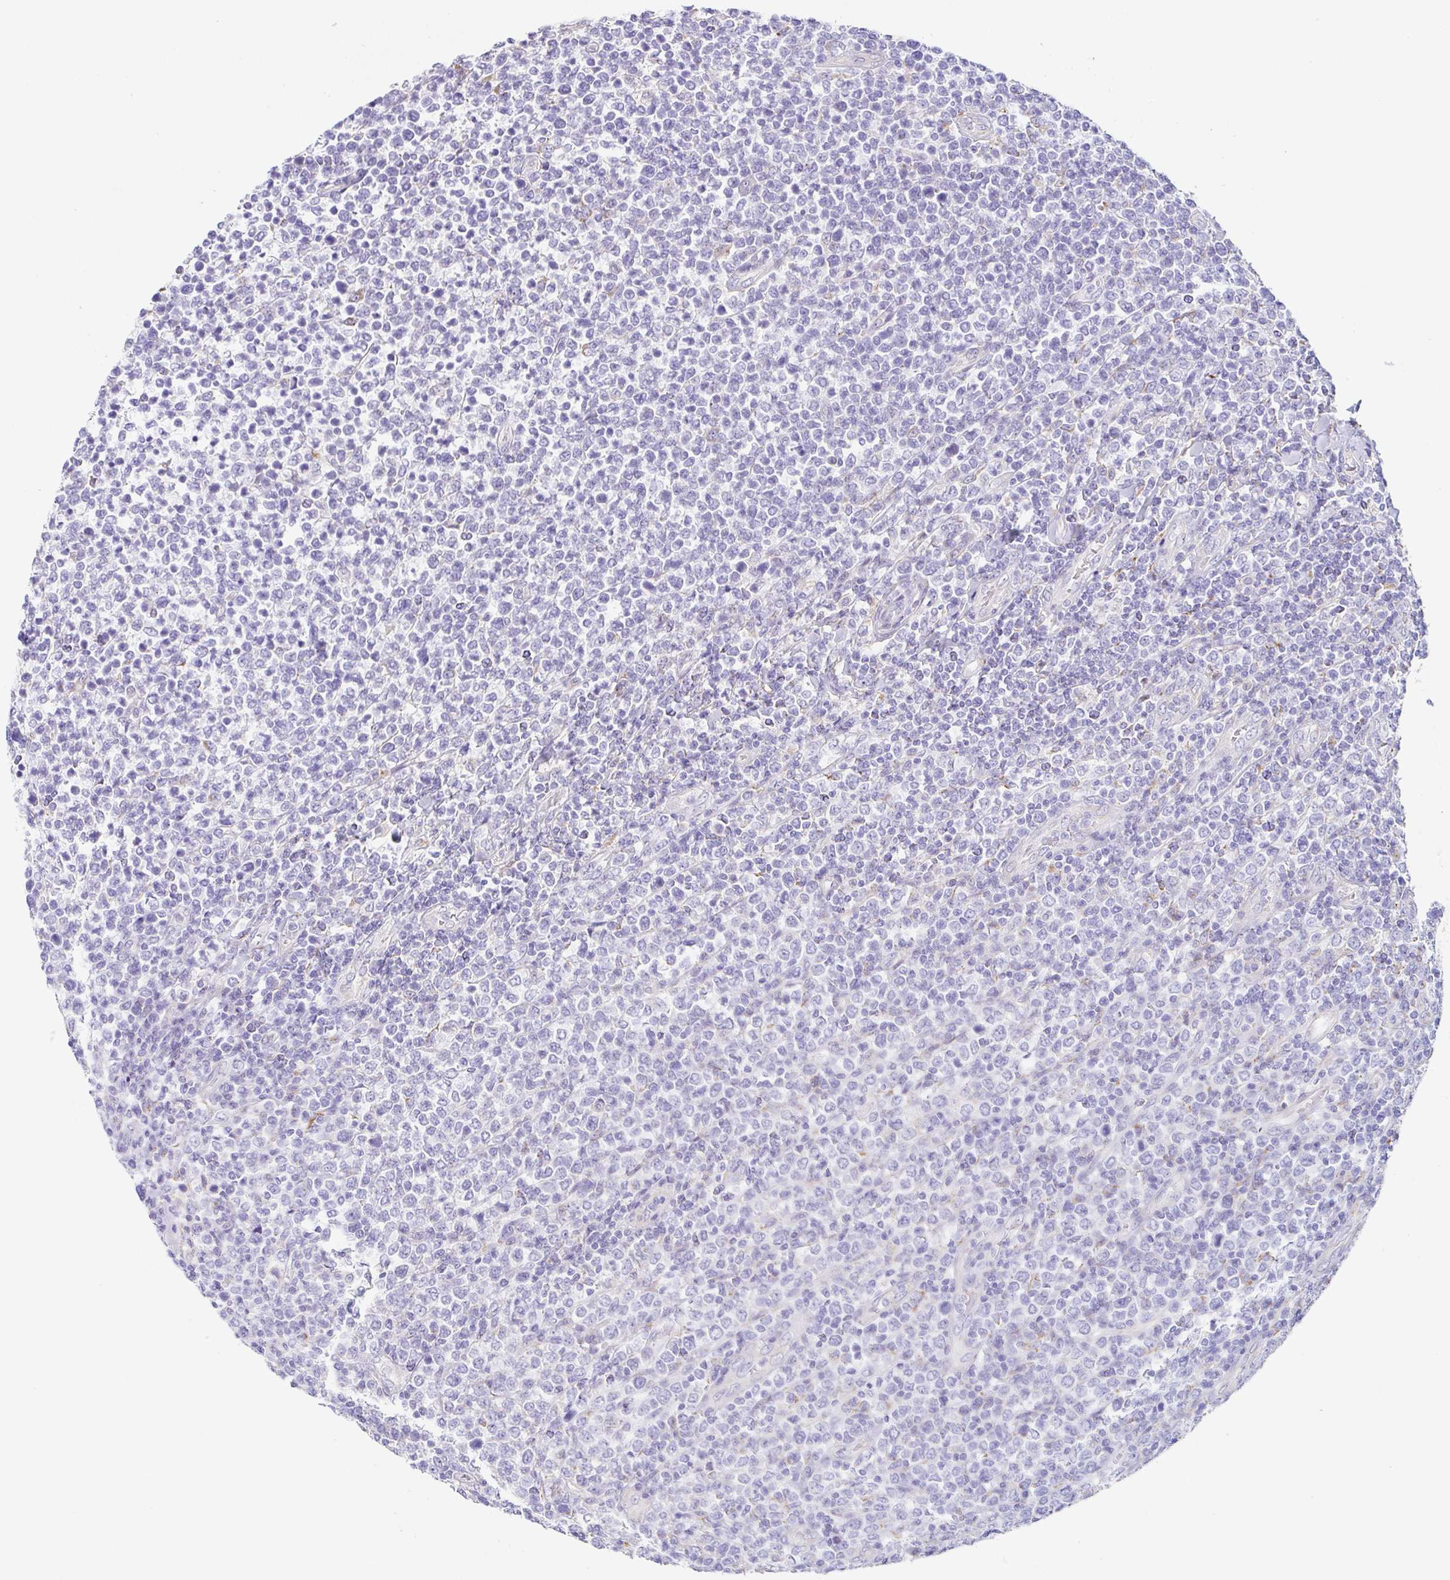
{"staining": {"intensity": "negative", "quantity": "none", "location": "none"}, "tissue": "lymphoma", "cell_type": "Tumor cells", "image_type": "cancer", "snomed": [{"axis": "morphology", "description": "Malignant lymphoma, non-Hodgkin's type, High grade"}, {"axis": "topography", "description": "Soft tissue"}], "caption": "This is a histopathology image of immunohistochemistry staining of malignant lymphoma, non-Hodgkin's type (high-grade), which shows no positivity in tumor cells.", "gene": "DKK4", "patient": {"sex": "female", "age": 56}}